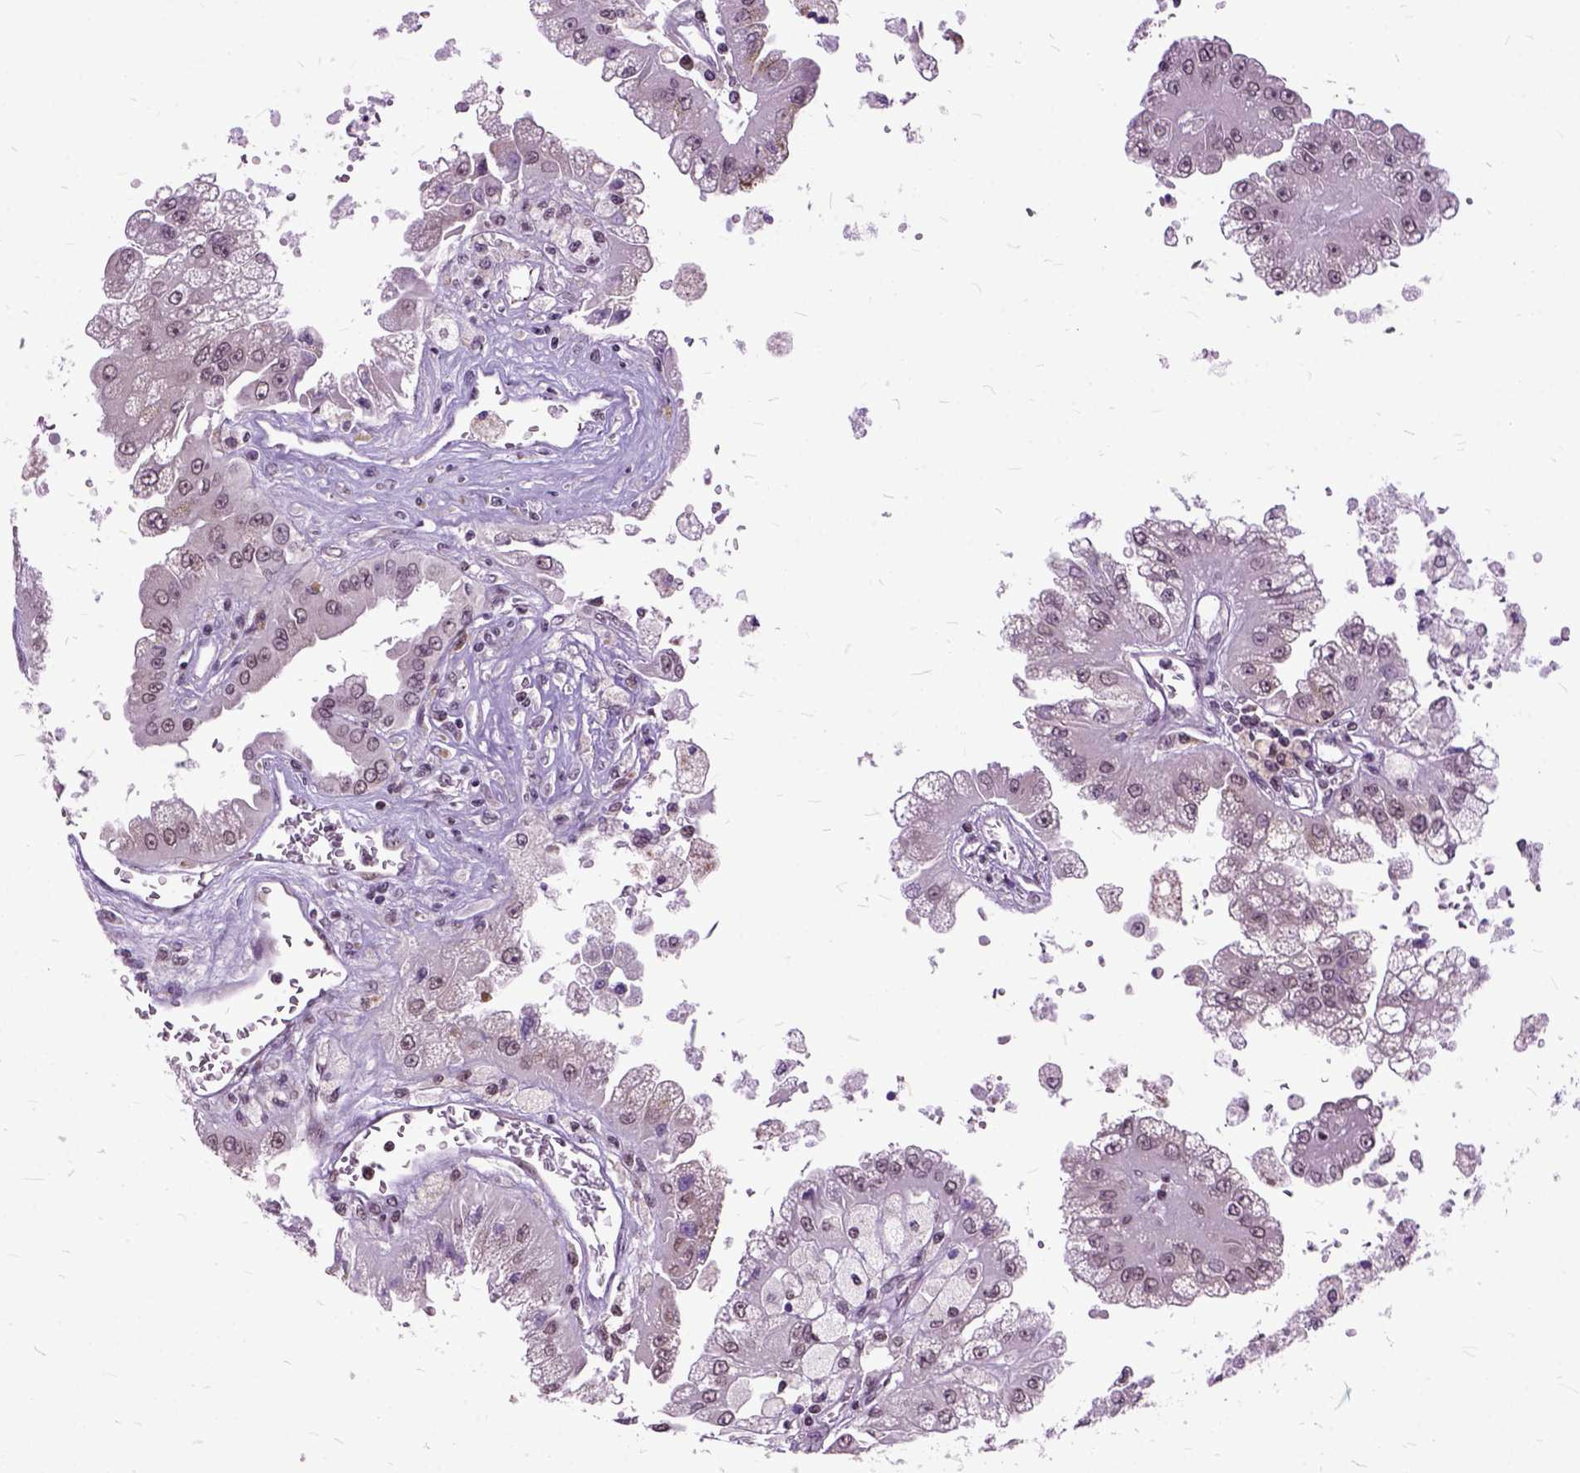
{"staining": {"intensity": "weak", "quantity": ">75%", "location": "nuclear"}, "tissue": "renal cancer", "cell_type": "Tumor cells", "image_type": "cancer", "snomed": [{"axis": "morphology", "description": "Adenocarcinoma, NOS"}, {"axis": "topography", "description": "Kidney"}], "caption": "Approximately >75% of tumor cells in human renal cancer display weak nuclear protein staining as visualized by brown immunohistochemical staining.", "gene": "ORC5", "patient": {"sex": "male", "age": 58}}